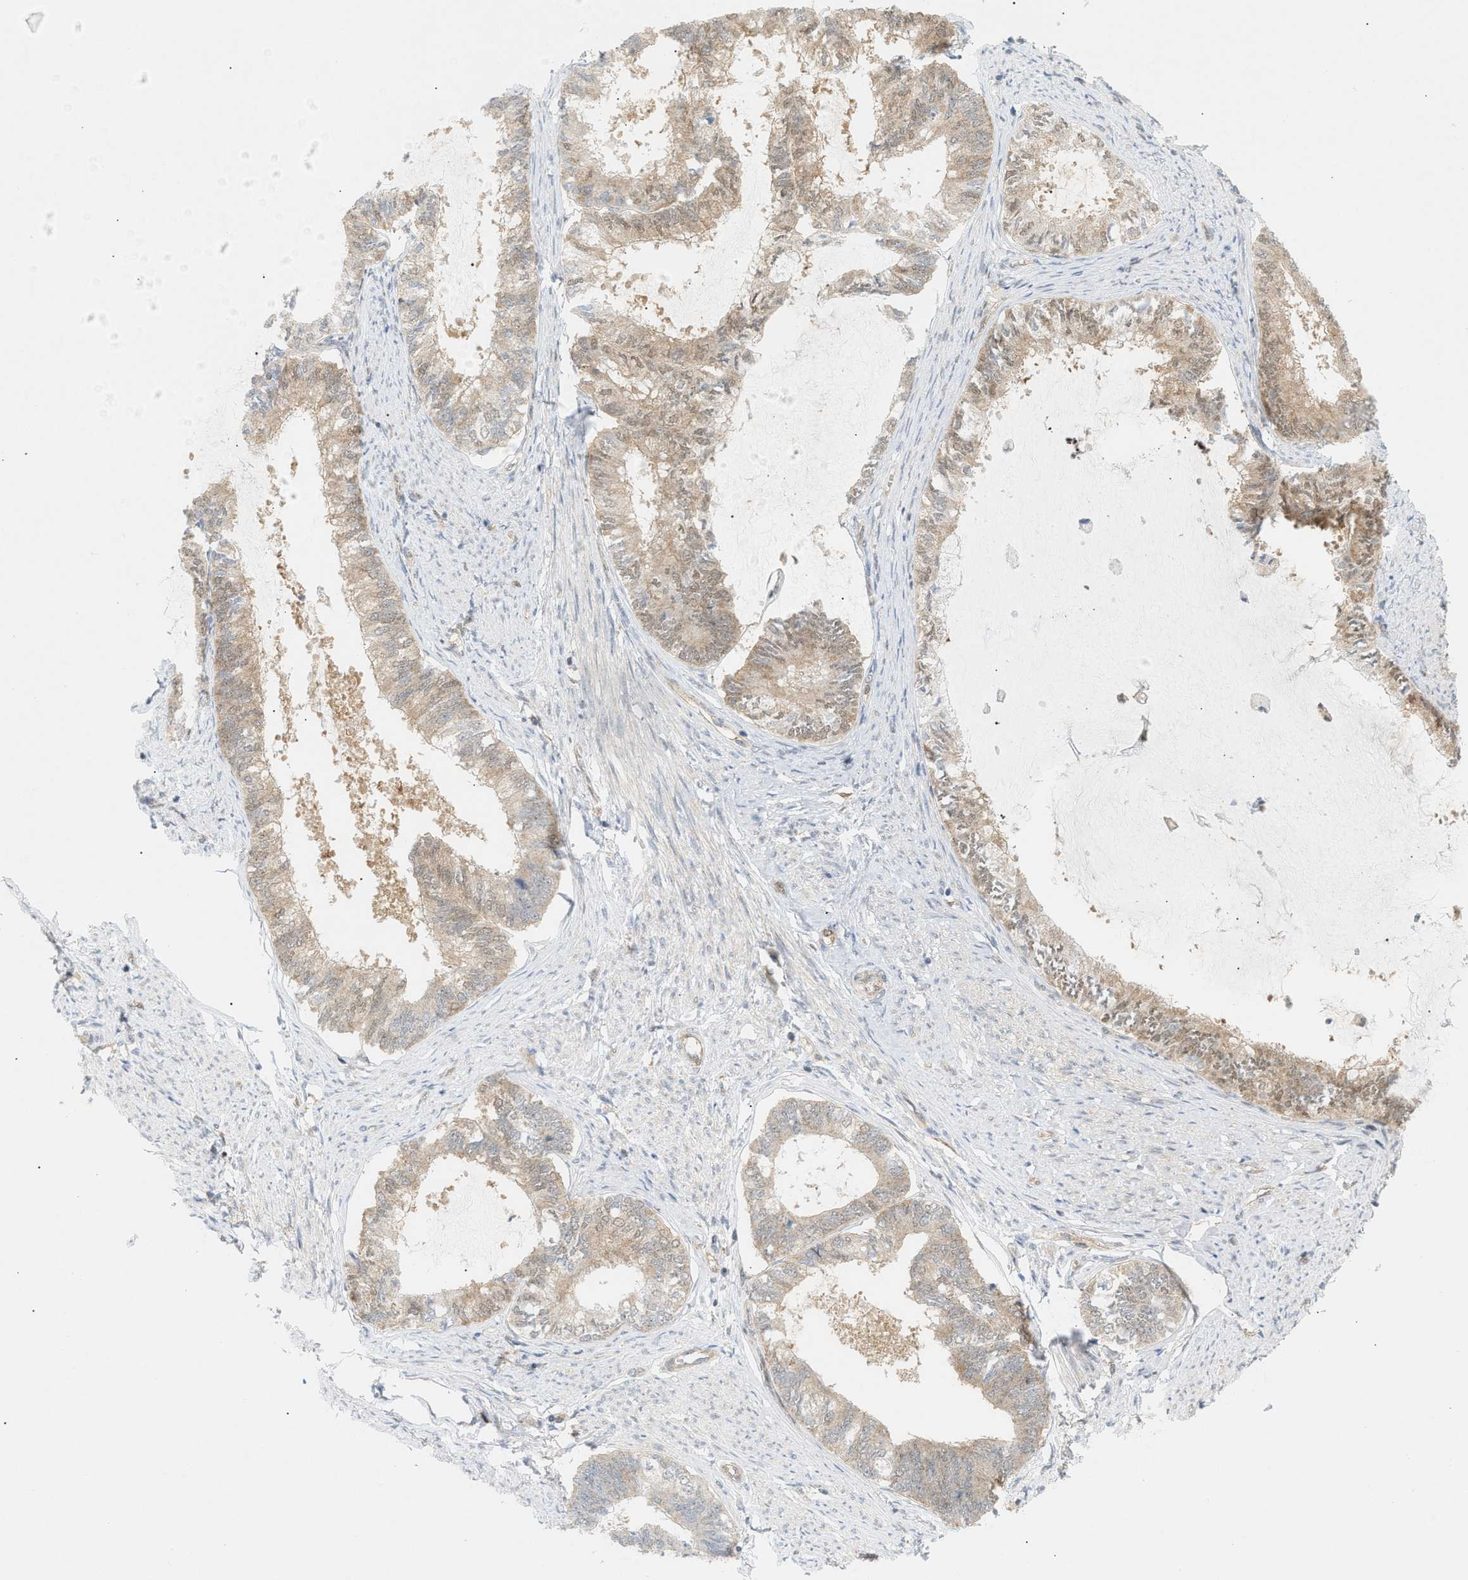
{"staining": {"intensity": "weak", "quantity": ">75%", "location": "cytoplasmic/membranous"}, "tissue": "endometrial cancer", "cell_type": "Tumor cells", "image_type": "cancer", "snomed": [{"axis": "morphology", "description": "Adenocarcinoma, NOS"}, {"axis": "topography", "description": "Endometrium"}], "caption": "Brown immunohistochemical staining in endometrial cancer shows weak cytoplasmic/membranous staining in approximately >75% of tumor cells. (Brightfield microscopy of DAB IHC at high magnification).", "gene": "SHC1", "patient": {"sex": "female", "age": 86}}